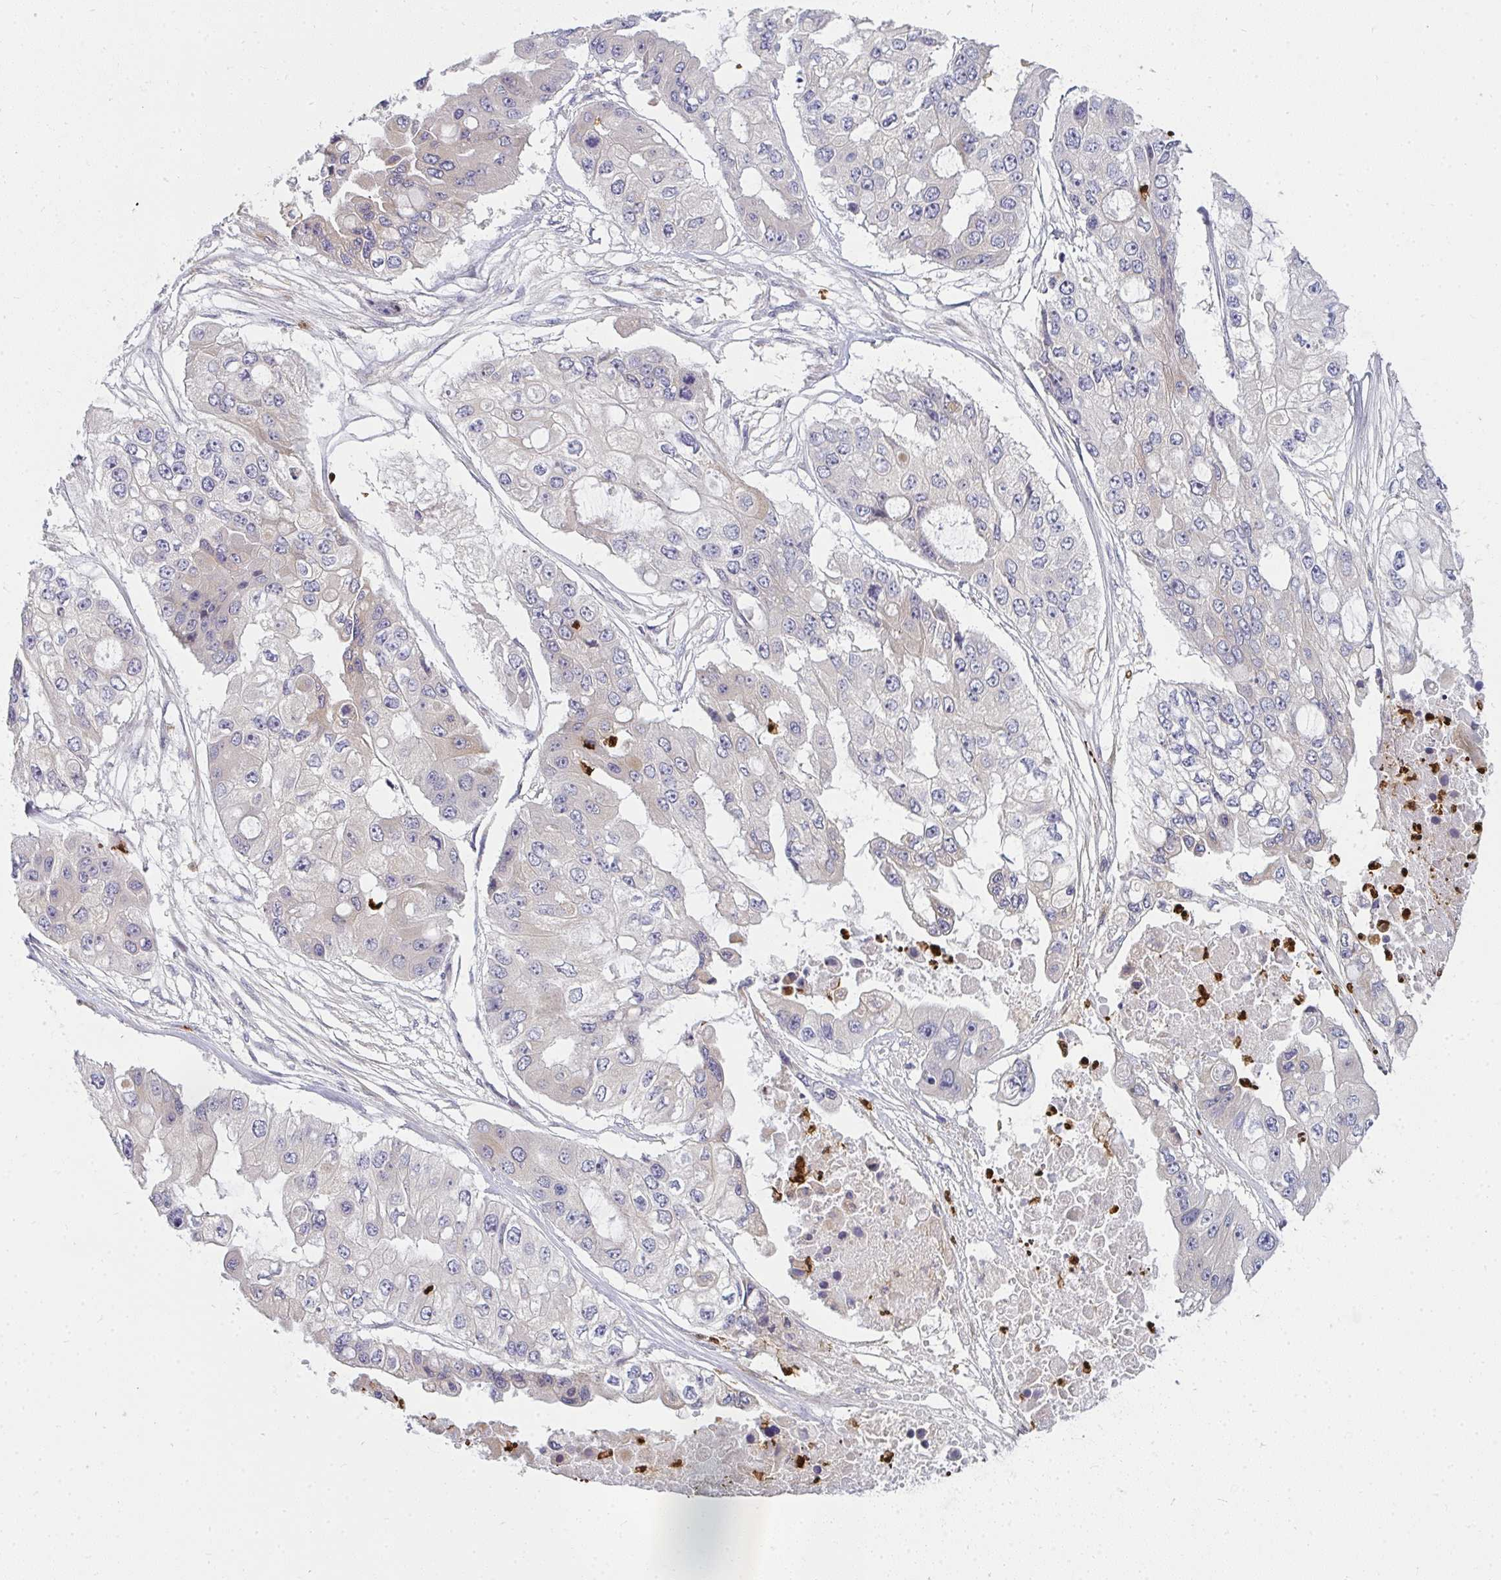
{"staining": {"intensity": "negative", "quantity": "none", "location": "none"}, "tissue": "ovarian cancer", "cell_type": "Tumor cells", "image_type": "cancer", "snomed": [{"axis": "morphology", "description": "Cystadenocarcinoma, serous, NOS"}, {"axis": "topography", "description": "Ovary"}], "caption": "A histopathology image of human ovarian serous cystadenocarcinoma is negative for staining in tumor cells. The staining was performed using DAB (3,3'-diaminobenzidine) to visualize the protein expression in brown, while the nuclei were stained in blue with hematoxylin (Magnification: 20x).", "gene": "CSF3R", "patient": {"sex": "female", "age": 56}}